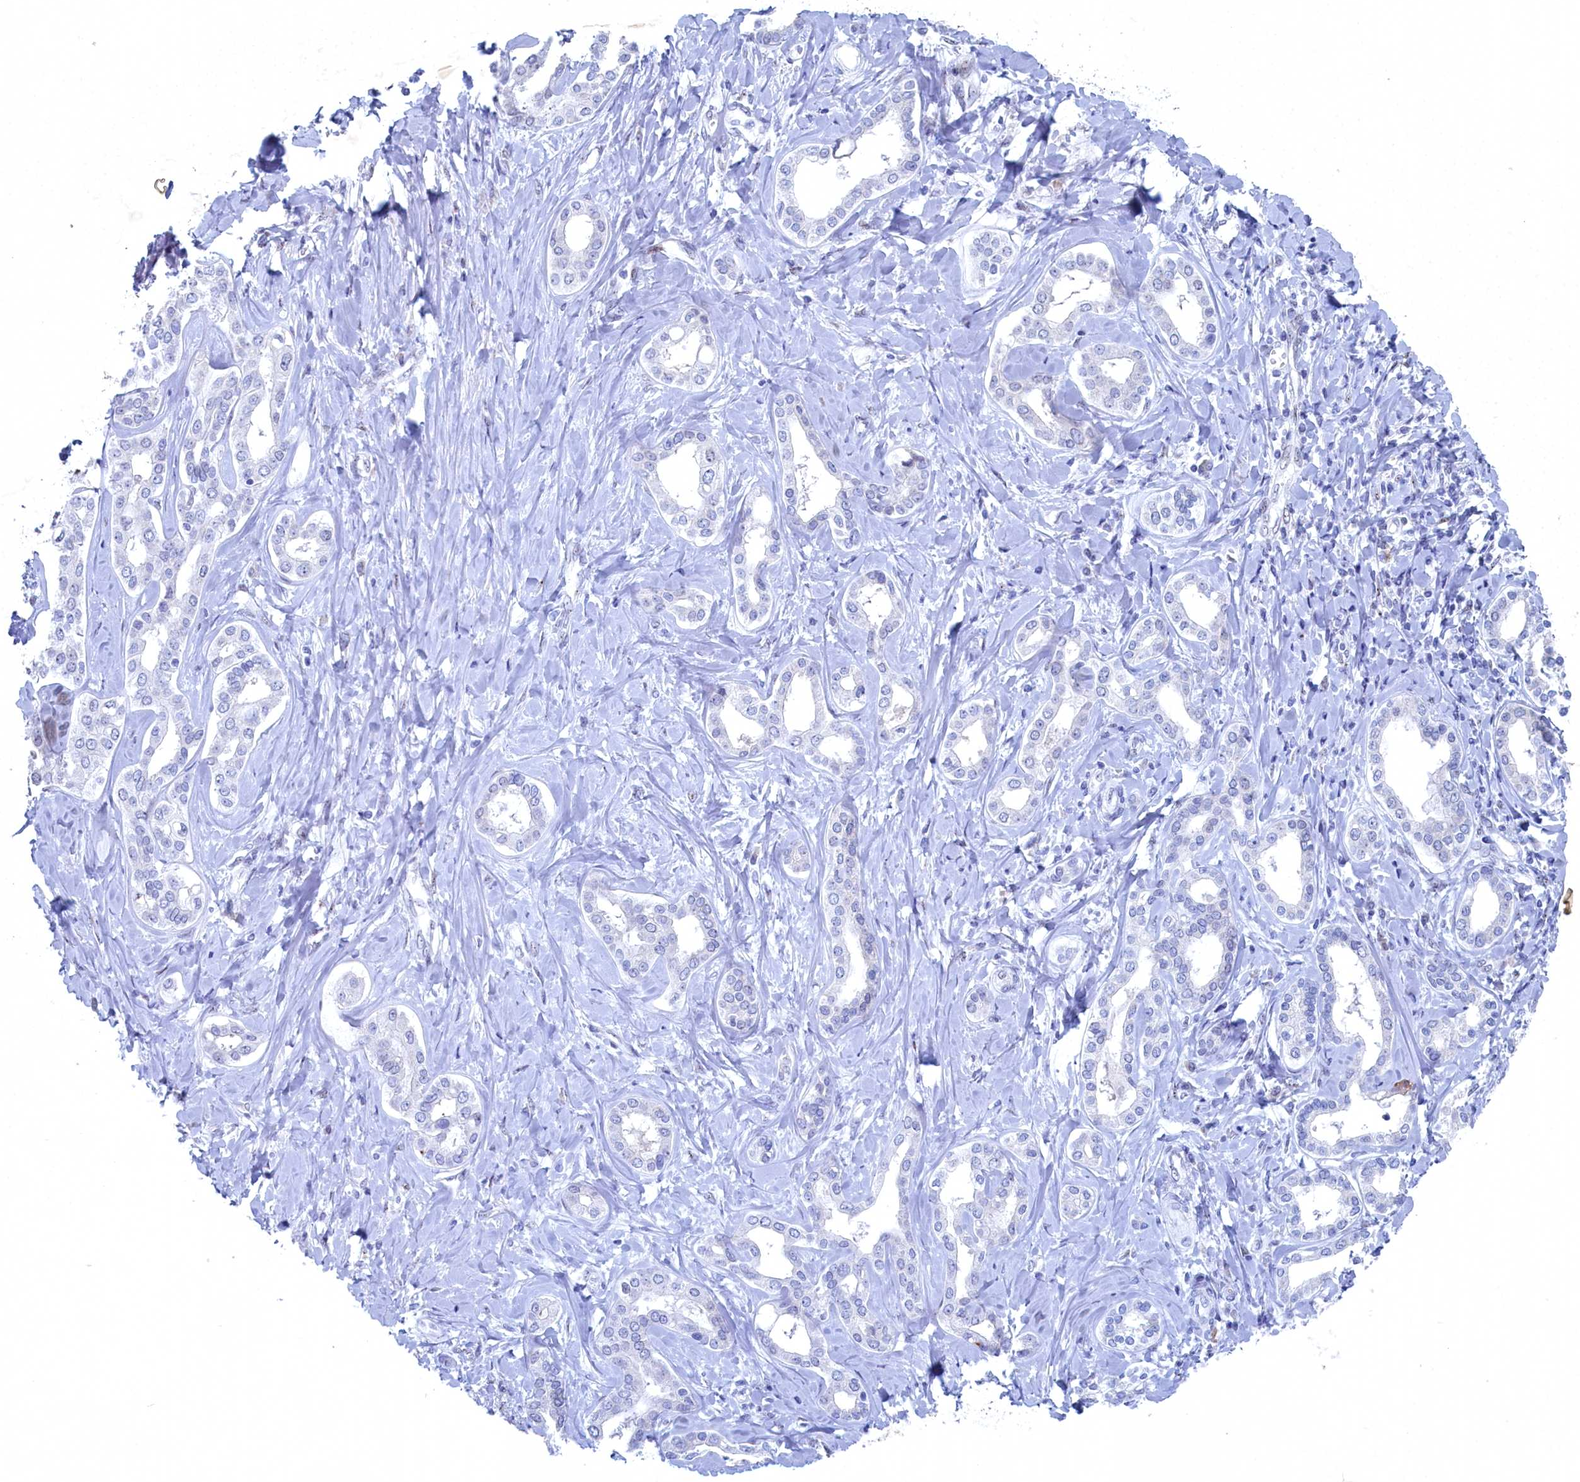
{"staining": {"intensity": "negative", "quantity": "none", "location": "none"}, "tissue": "liver cancer", "cell_type": "Tumor cells", "image_type": "cancer", "snomed": [{"axis": "morphology", "description": "Cholangiocarcinoma"}, {"axis": "topography", "description": "Liver"}], "caption": "A high-resolution micrograph shows IHC staining of liver cancer (cholangiocarcinoma), which shows no significant staining in tumor cells.", "gene": "WDR76", "patient": {"sex": "female", "age": 77}}